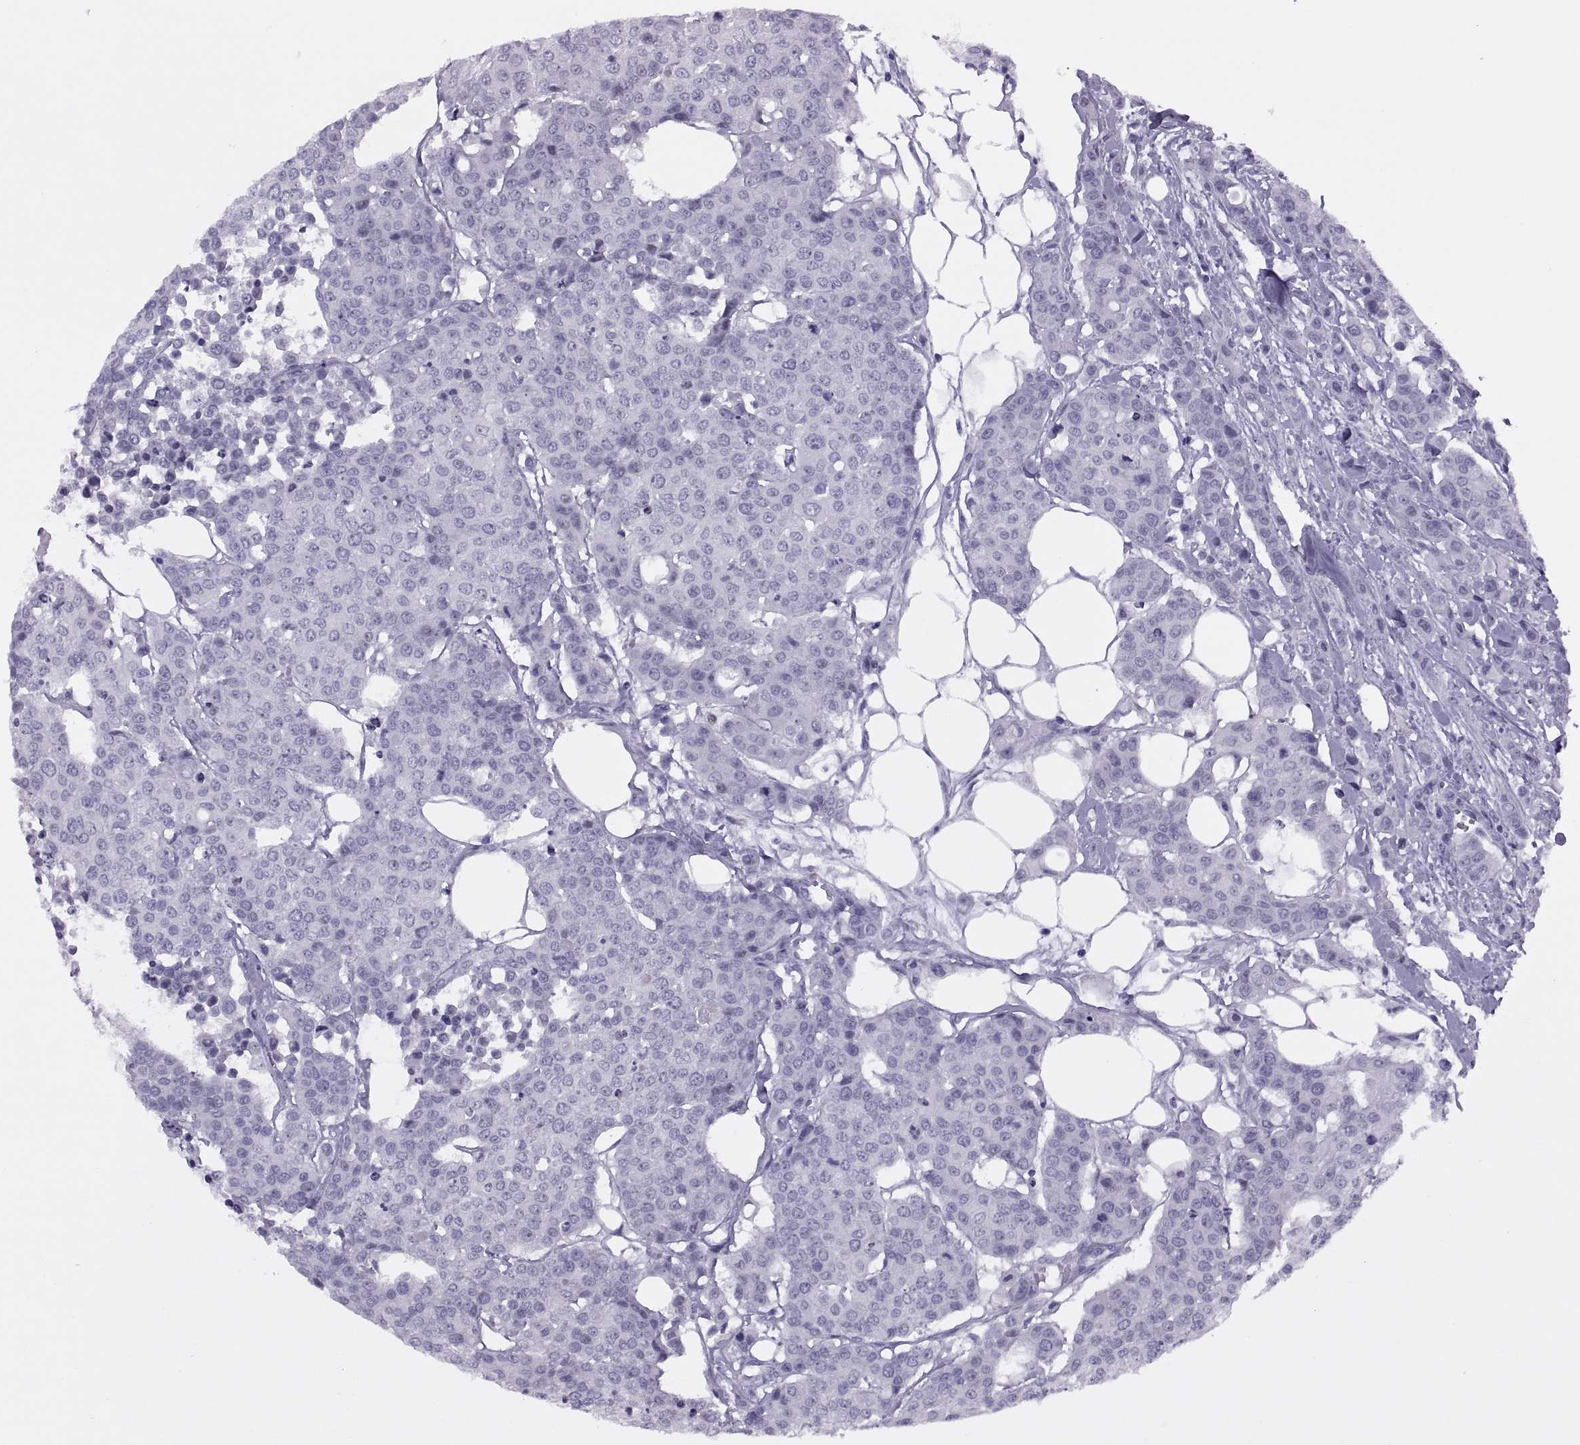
{"staining": {"intensity": "negative", "quantity": "none", "location": "none"}, "tissue": "carcinoid", "cell_type": "Tumor cells", "image_type": "cancer", "snomed": [{"axis": "morphology", "description": "Carcinoid, malignant, NOS"}, {"axis": "topography", "description": "Colon"}], "caption": "High power microscopy micrograph of an immunohistochemistry image of carcinoid, revealing no significant staining in tumor cells.", "gene": "FAM24A", "patient": {"sex": "male", "age": 81}}